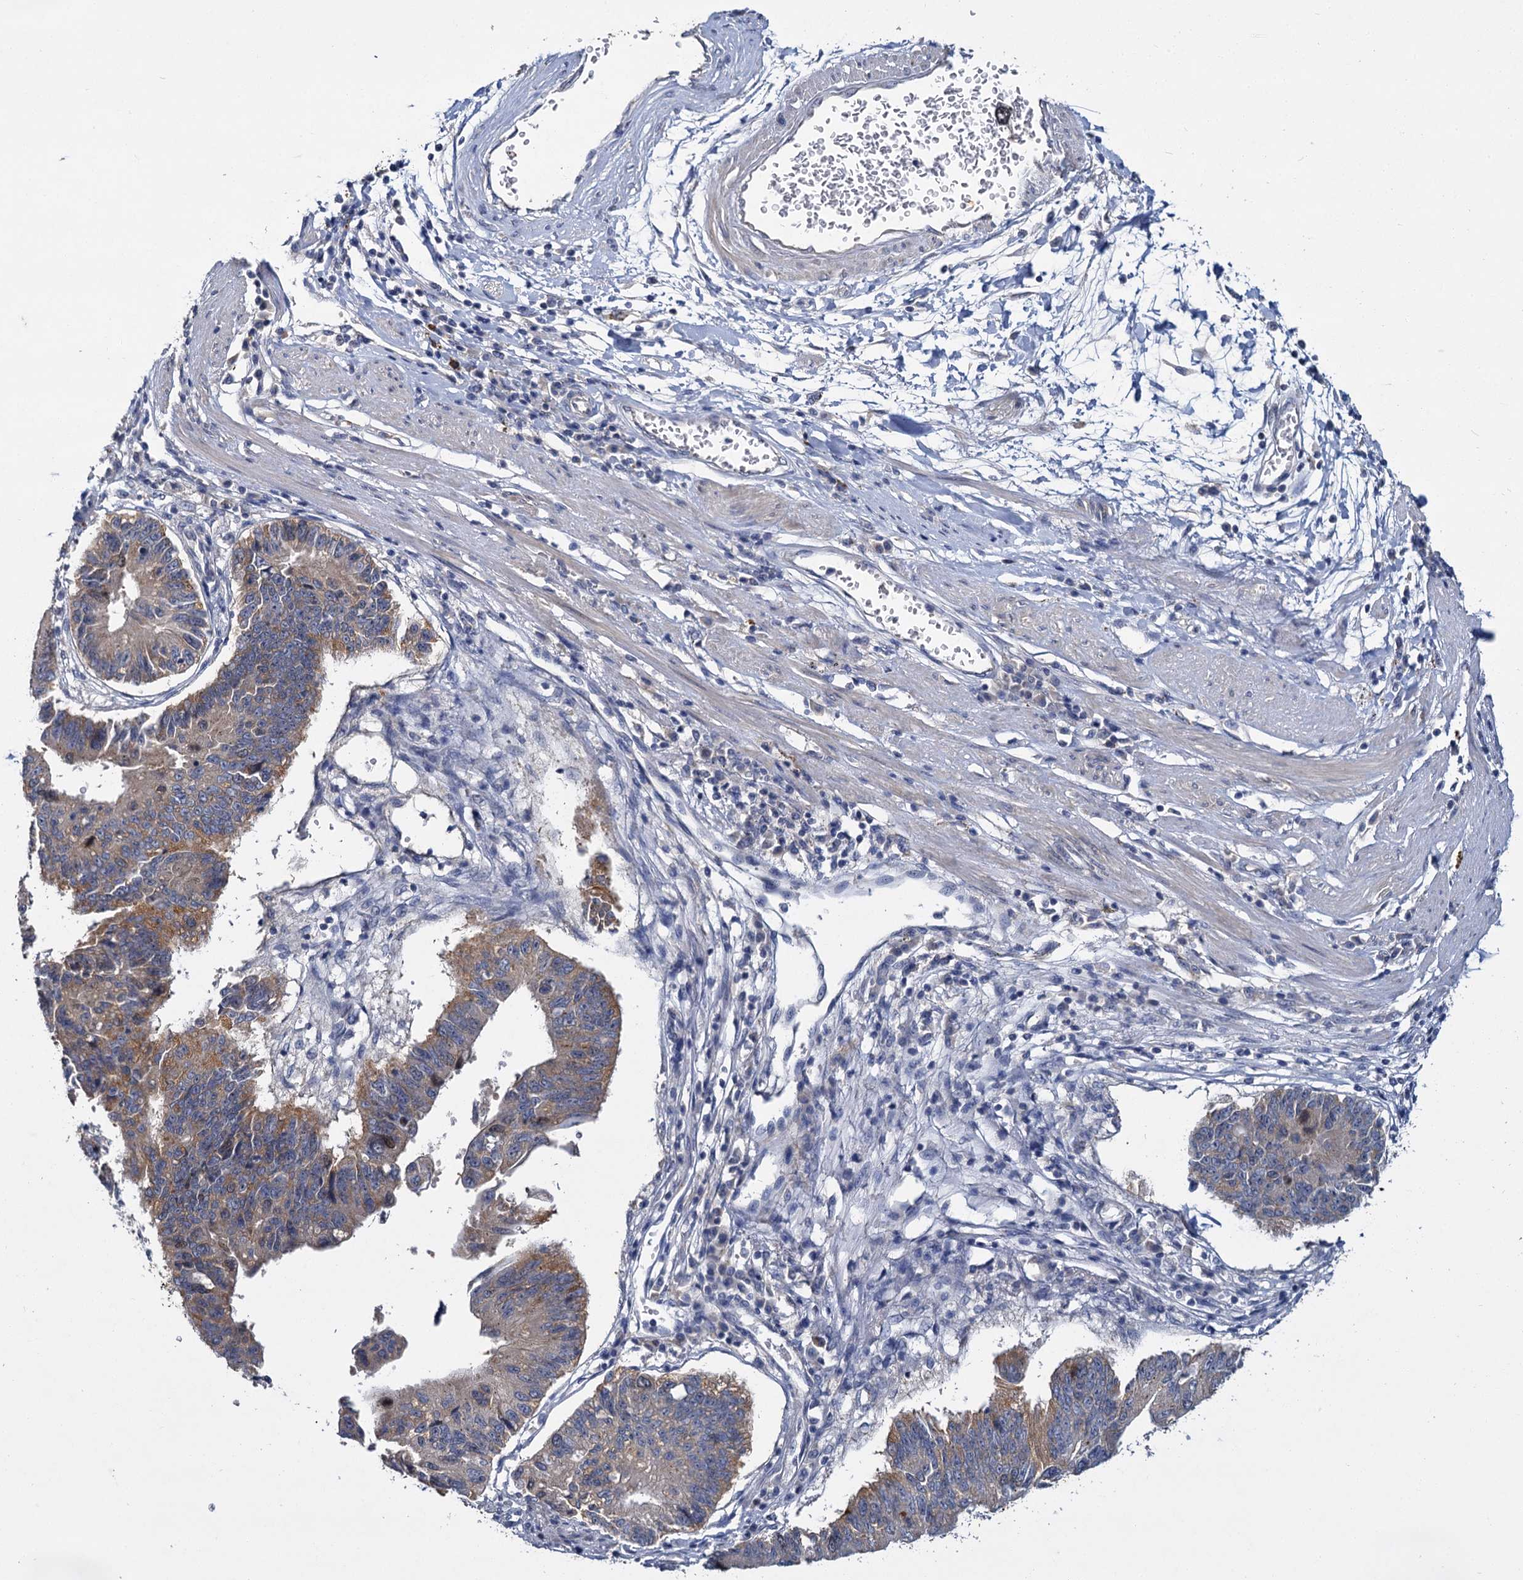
{"staining": {"intensity": "moderate", "quantity": "25%-75%", "location": "cytoplasmic/membranous"}, "tissue": "stomach cancer", "cell_type": "Tumor cells", "image_type": "cancer", "snomed": [{"axis": "morphology", "description": "Adenocarcinoma, NOS"}, {"axis": "topography", "description": "Stomach"}], "caption": "Adenocarcinoma (stomach) tissue shows moderate cytoplasmic/membranous expression in approximately 25%-75% of tumor cells", "gene": "ATP9A", "patient": {"sex": "male", "age": 59}}